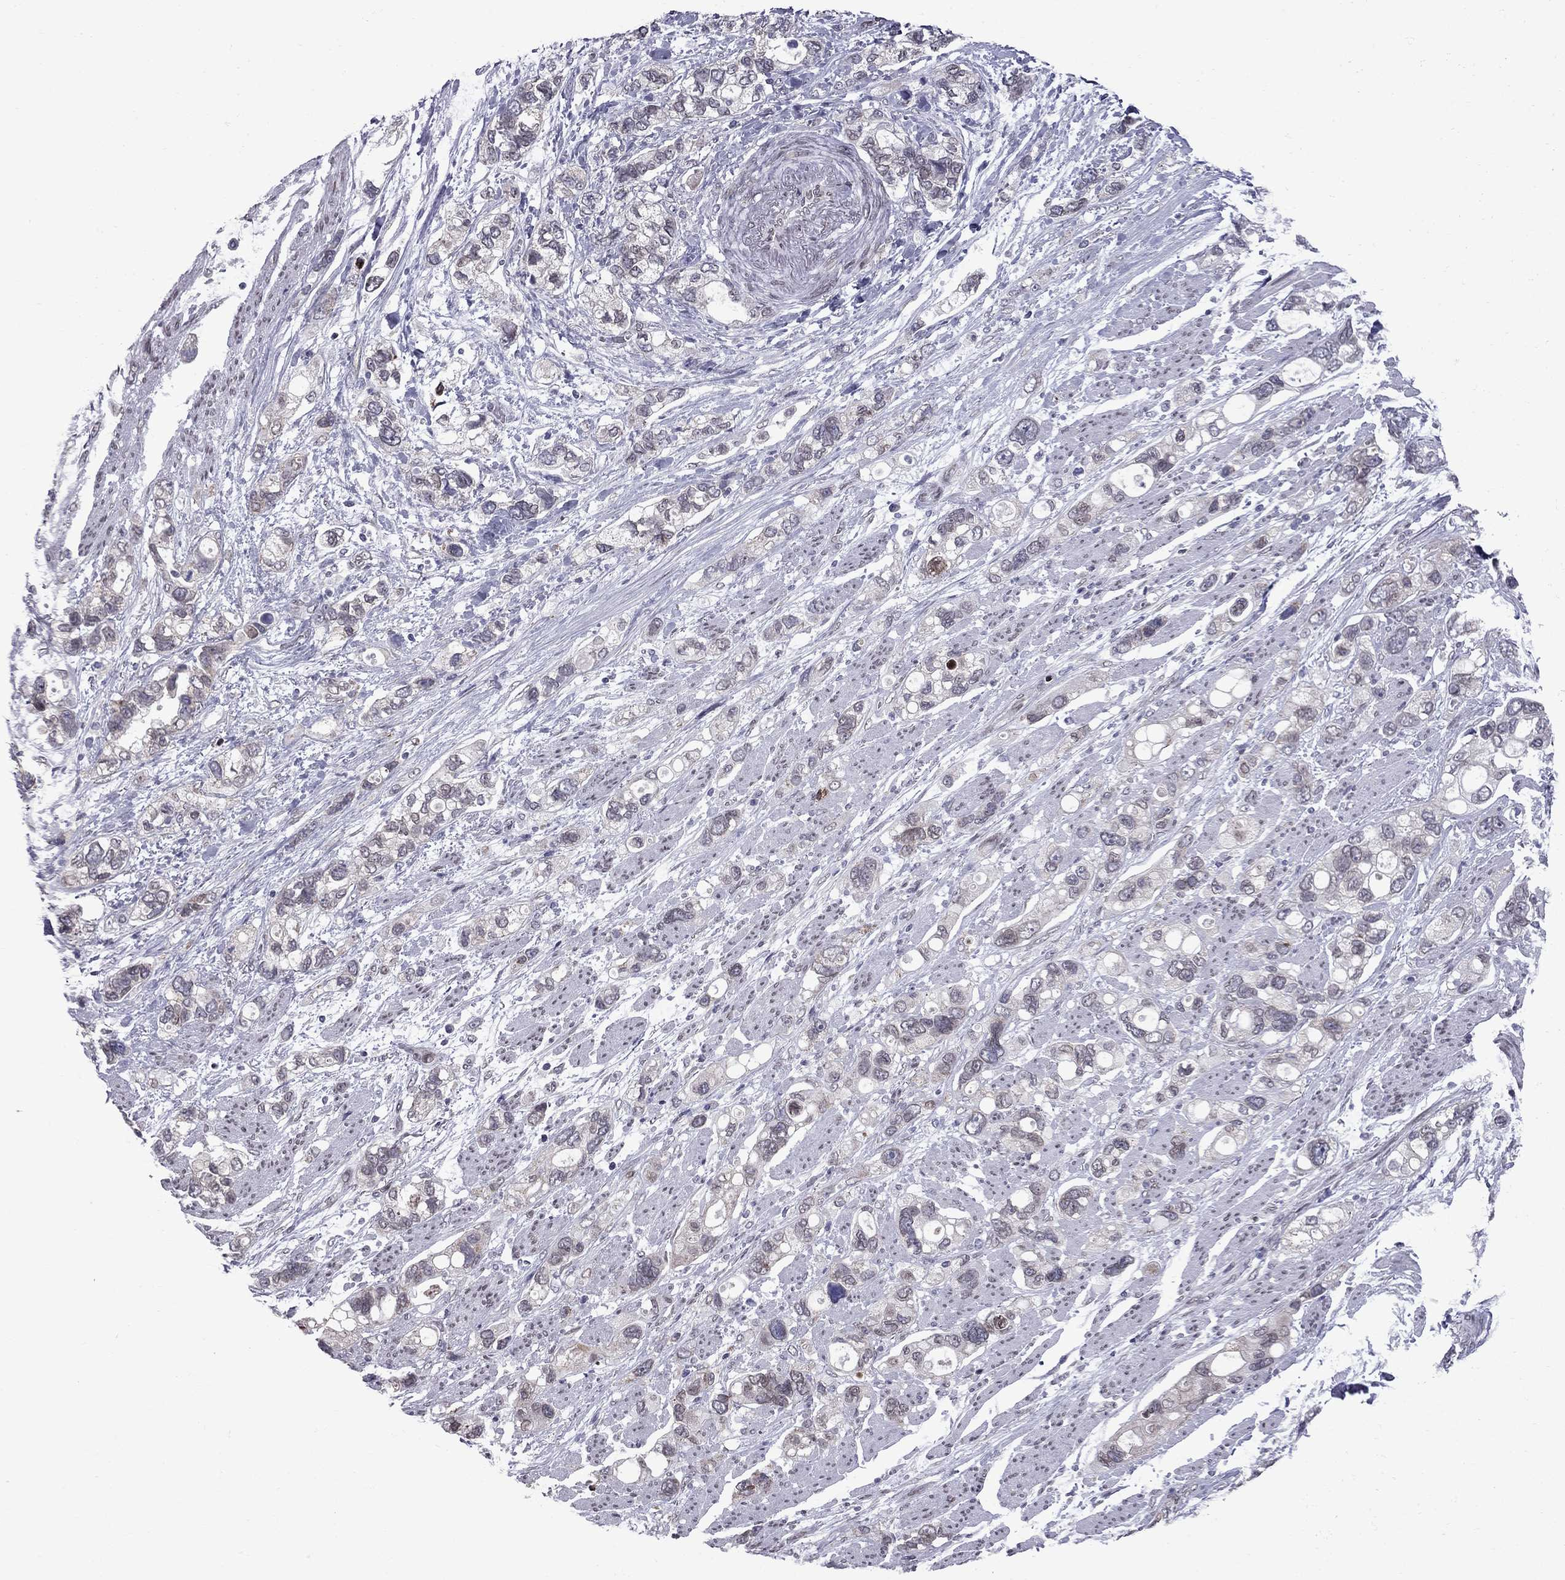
{"staining": {"intensity": "weak", "quantity": "<25%", "location": "cytoplasmic/membranous"}, "tissue": "stomach cancer", "cell_type": "Tumor cells", "image_type": "cancer", "snomed": [{"axis": "morphology", "description": "Adenocarcinoma, NOS"}, {"axis": "topography", "description": "Stomach, upper"}], "caption": "Adenocarcinoma (stomach) was stained to show a protein in brown. There is no significant staining in tumor cells.", "gene": "CLTCL1", "patient": {"sex": "female", "age": 81}}